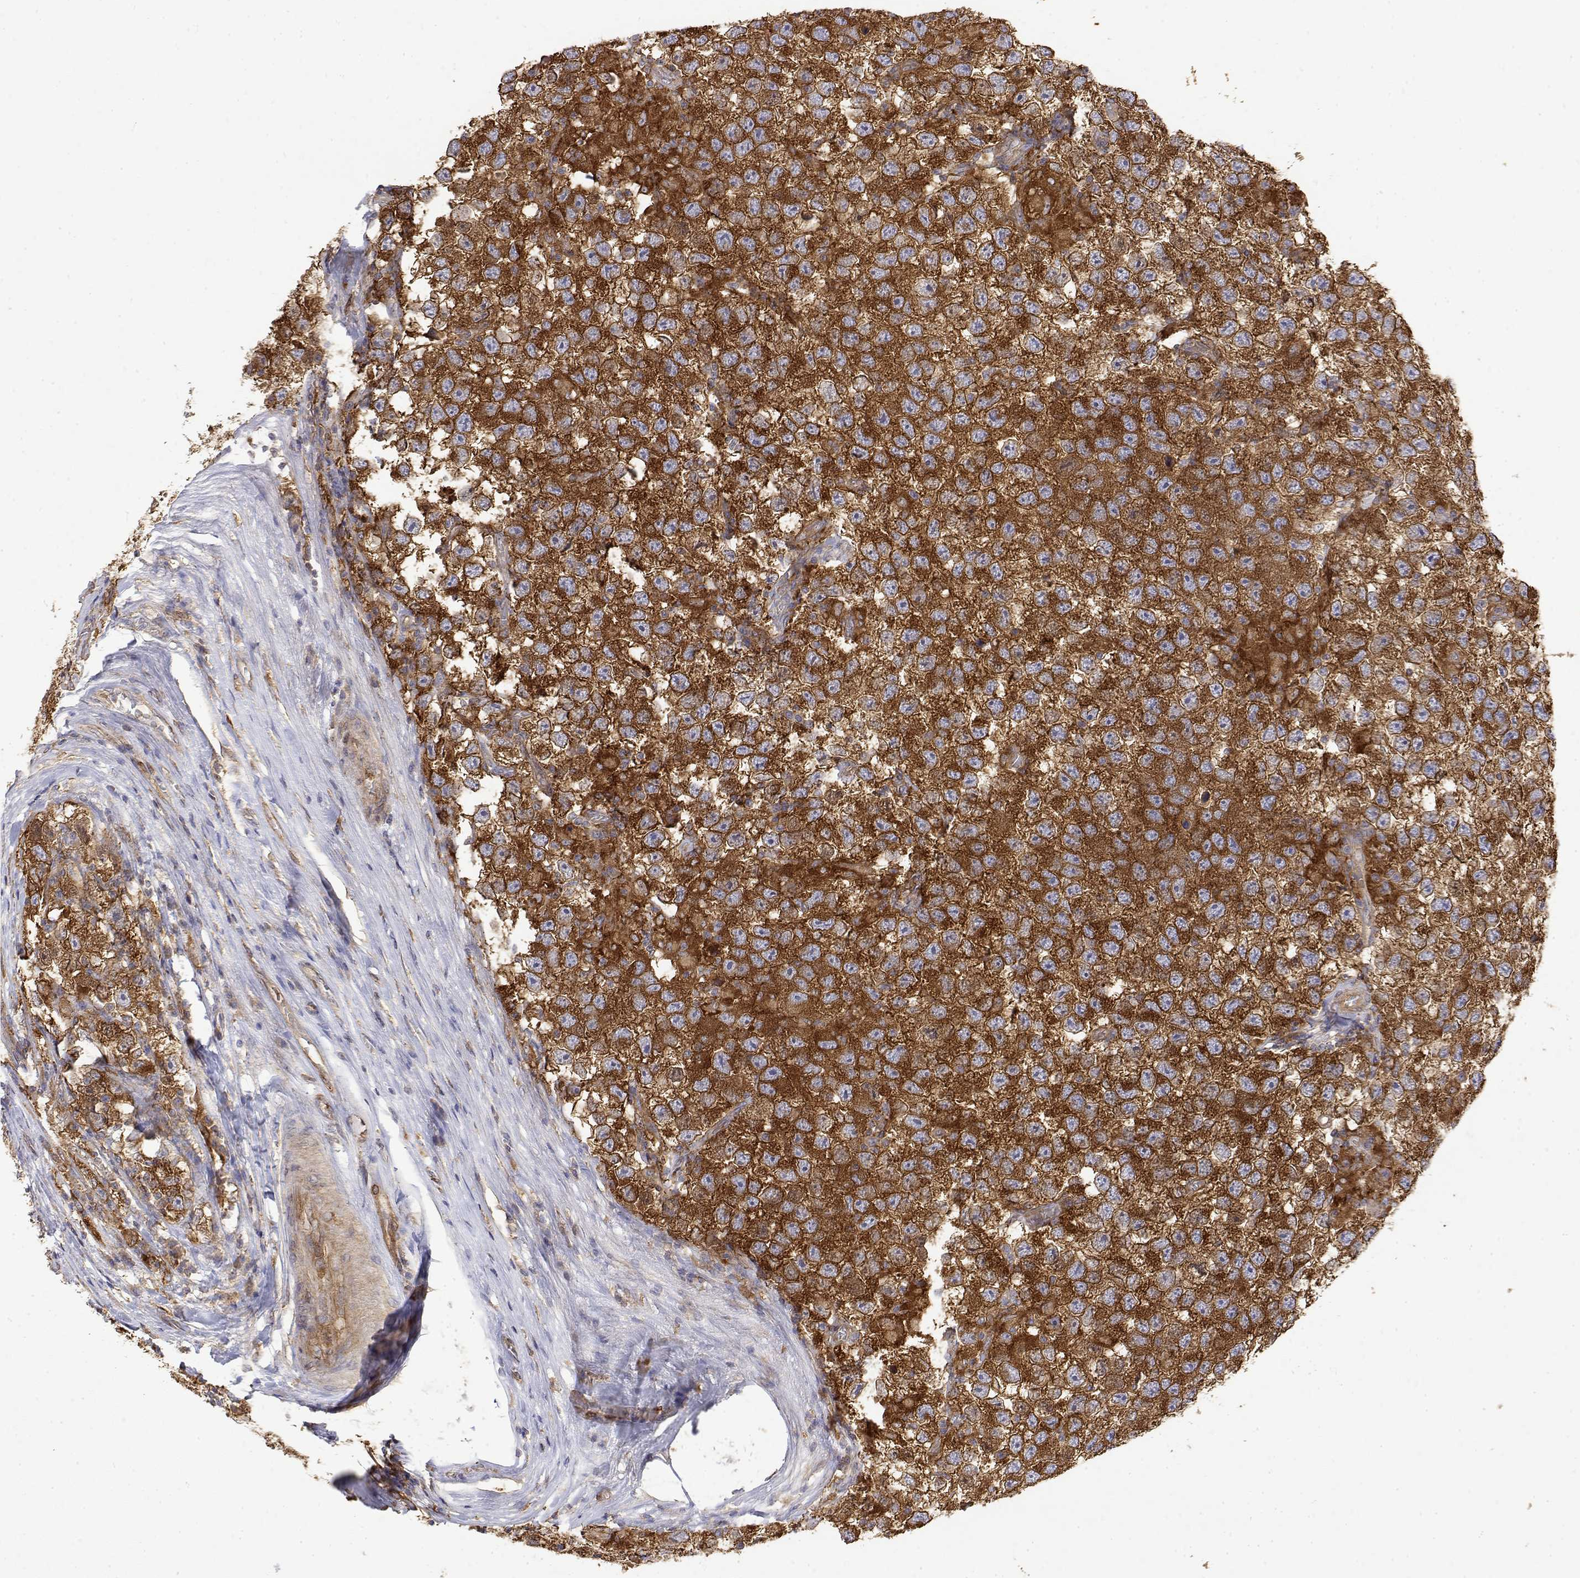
{"staining": {"intensity": "strong", "quantity": ">75%", "location": "cytoplasmic/membranous"}, "tissue": "testis cancer", "cell_type": "Tumor cells", "image_type": "cancer", "snomed": [{"axis": "morphology", "description": "Seminoma, NOS"}, {"axis": "topography", "description": "Testis"}], "caption": "Strong cytoplasmic/membranous protein positivity is identified in approximately >75% of tumor cells in testis cancer (seminoma). (IHC, brightfield microscopy, high magnification).", "gene": "PACSIN2", "patient": {"sex": "male", "age": 26}}